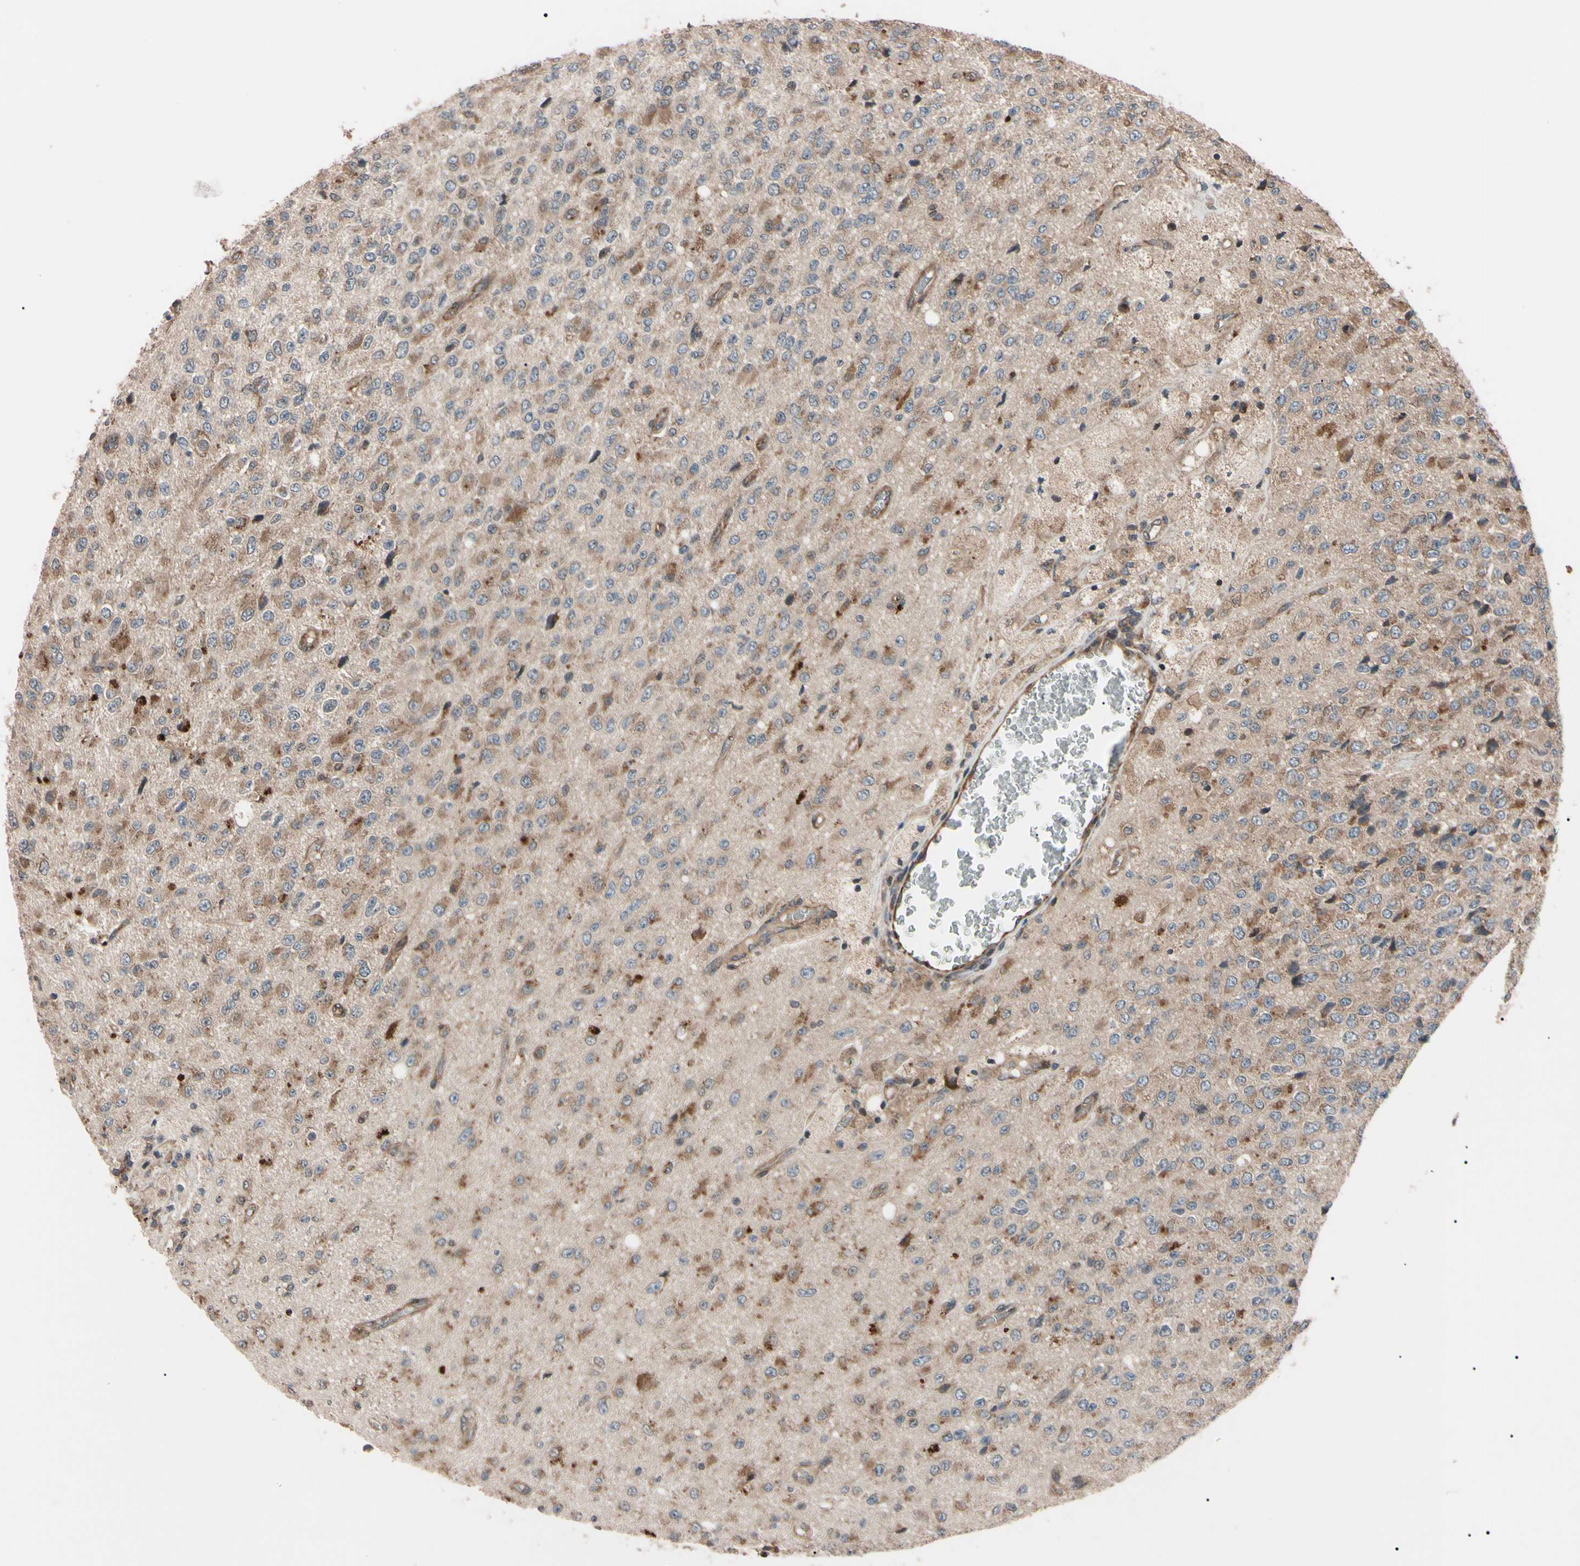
{"staining": {"intensity": "moderate", "quantity": ">75%", "location": "cytoplasmic/membranous"}, "tissue": "glioma", "cell_type": "Tumor cells", "image_type": "cancer", "snomed": [{"axis": "morphology", "description": "Glioma, malignant, High grade"}, {"axis": "topography", "description": "pancreas cauda"}], "caption": "Tumor cells show moderate cytoplasmic/membranous positivity in about >75% of cells in glioma.", "gene": "GUCY1B1", "patient": {"sex": "male", "age": 60}}